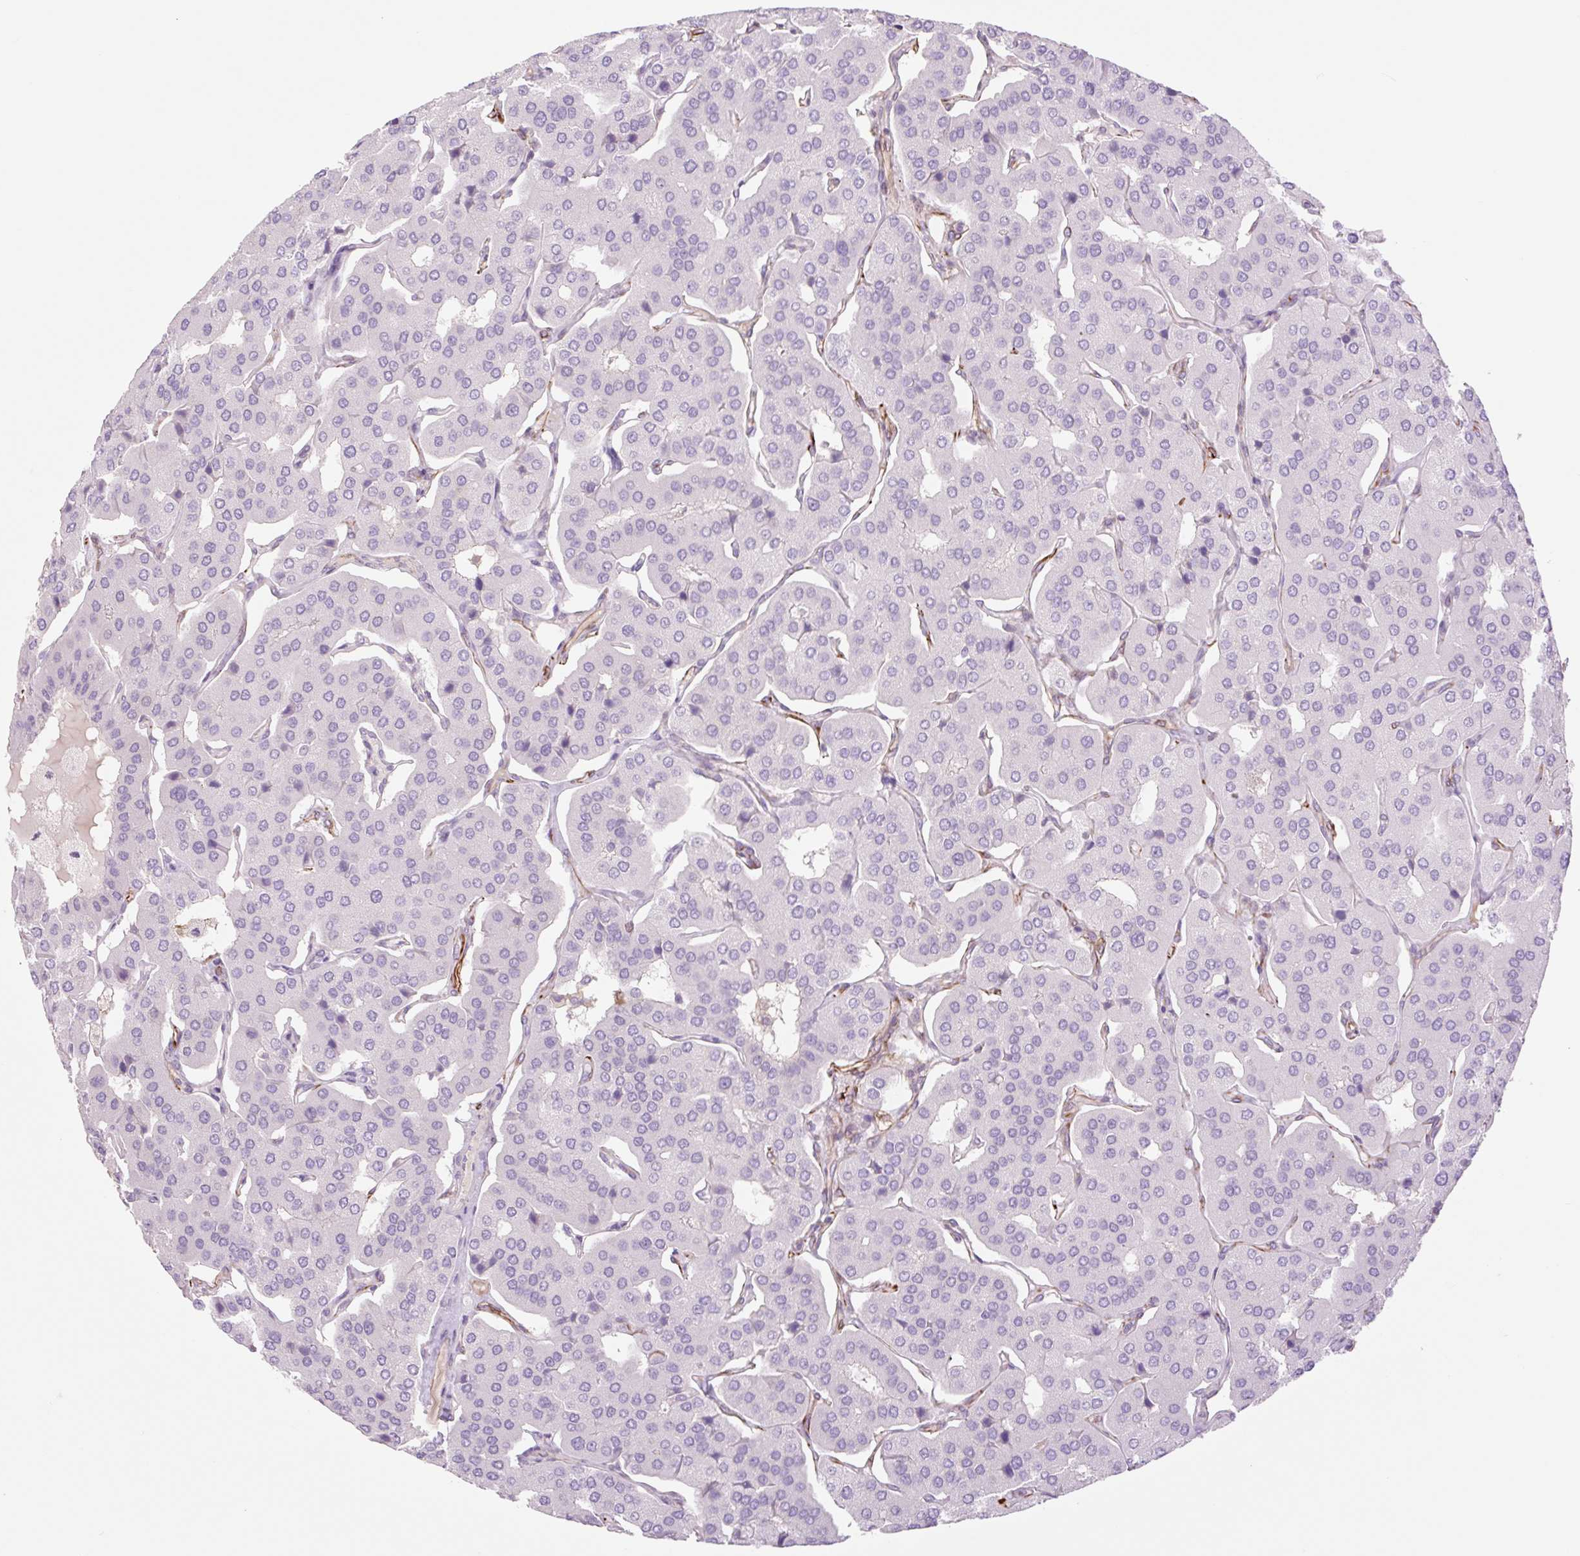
{"staining": {"intensity": "negative", "quantity": "none", "location": "none"}, "tissue": "parathyroid gland", "cell_type": "Glandular cells", "image_type": "normal", "snomed": [{"axis": "morphology", "description": "Normal tissue, NOS"}, {"axis": "morphology", "description": "Adenoma, NOS"}, {"axis": "topography", "description": "Parathyroid gland"}], "caption": "A micrograph of parathyroid gland stained for a protein reveals no brown staining in glandular cells. Nuclei are stained in blue.", "gene": "ZFYVE21", "patient": {"sex": "female", "age": 86}}